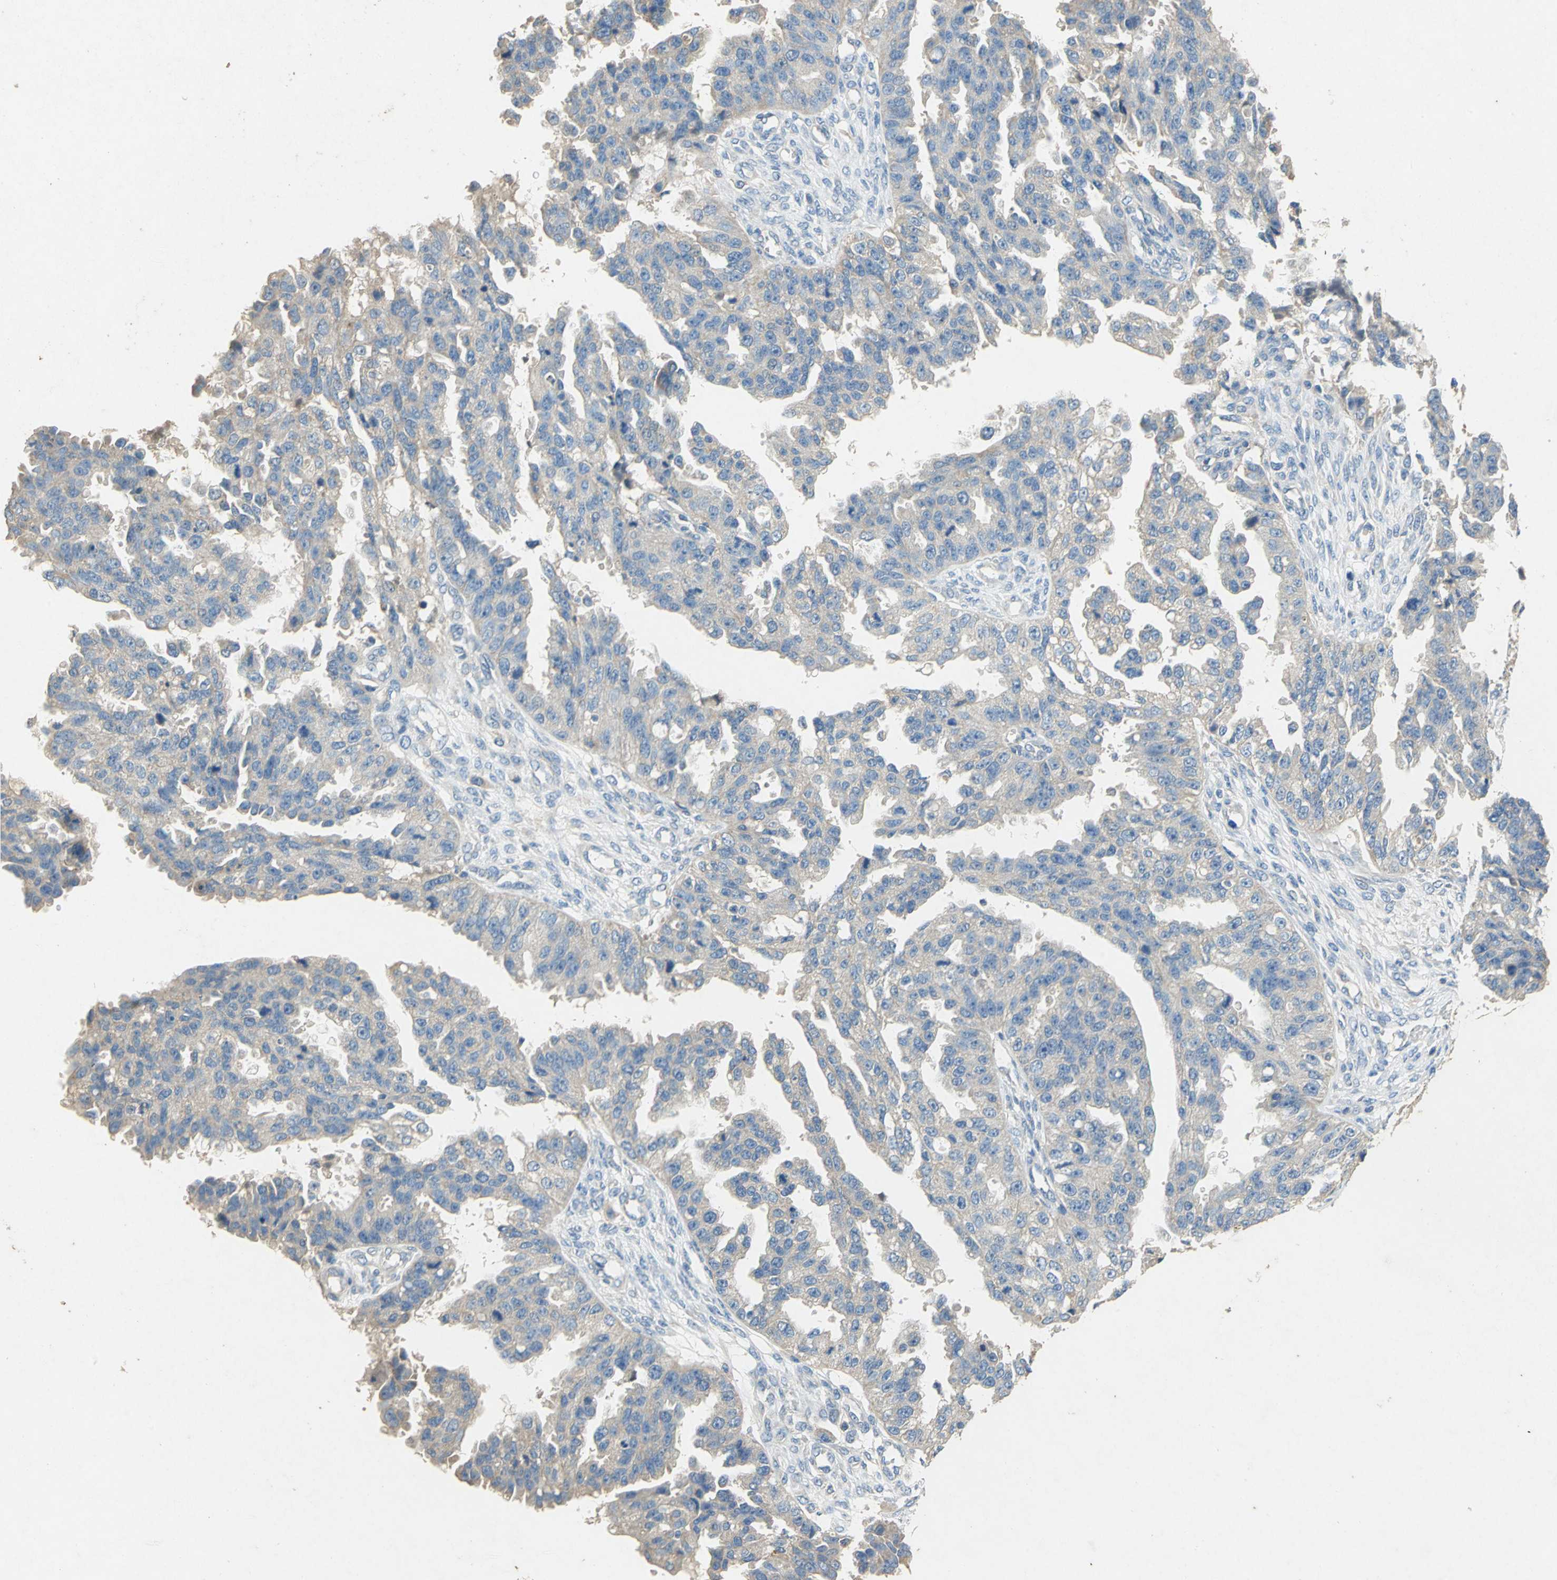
{"staining": {"intensity": "weak", "quantity": ">75%", "location": "cytoplasmic/membranous"}, "tissue": "ovarian cancer", "cell_type": "Tumor cells", "image_type": "cancer", "snomed": [{"axis": "morphology", "description": "Carcinoma, NOS"}, {"axis": "topography", "description": "Soft tissue"}, {"axis": "topography", "description": "Ovary"}], "caption": "Carcinoma (ovarian) tissue exhibits weak cytoplasmic/membranous expression in about >75% of tumor cells", "gene": "ADAMTS5", "patient": {"sex": "female", "age": 54}}